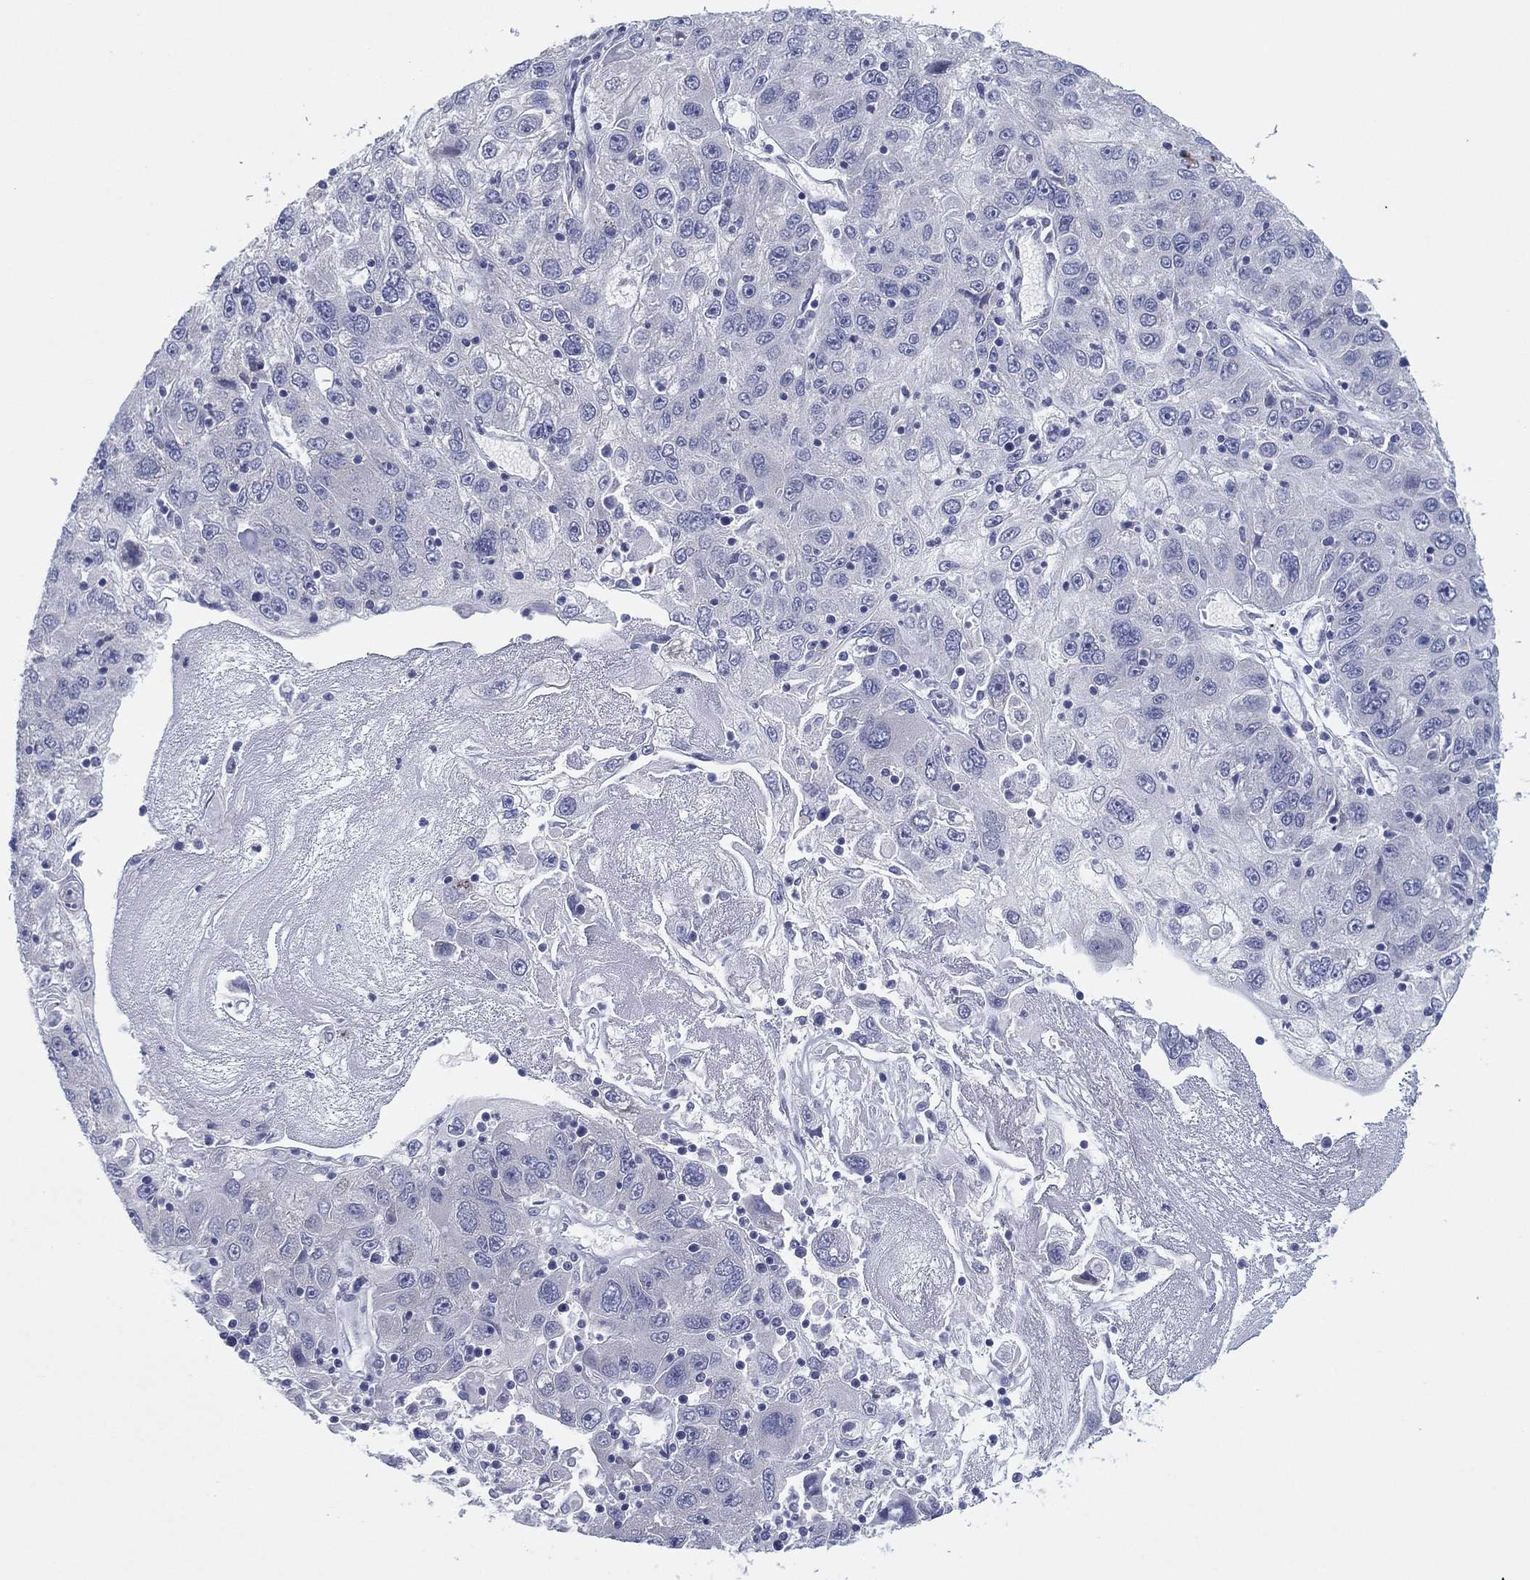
{"staining": {"intensity": "negative", "quantity": "none", "location": "none"}, "tissue": "stomach cancer", "cell_type": "Tumor cells", "image_type": "cancer", "snomed": [{"axis": "morphology", "description": "Adenocarcinoma, NOS"}, {"axis": "topography", "description": "Stomach"}], "caption": "An image of human stomach cancer (adenocarcinoma) is negative for staining in tumor cells.", "gene": "HEATR4", "patient": {"sex": "male", "age": 56}}